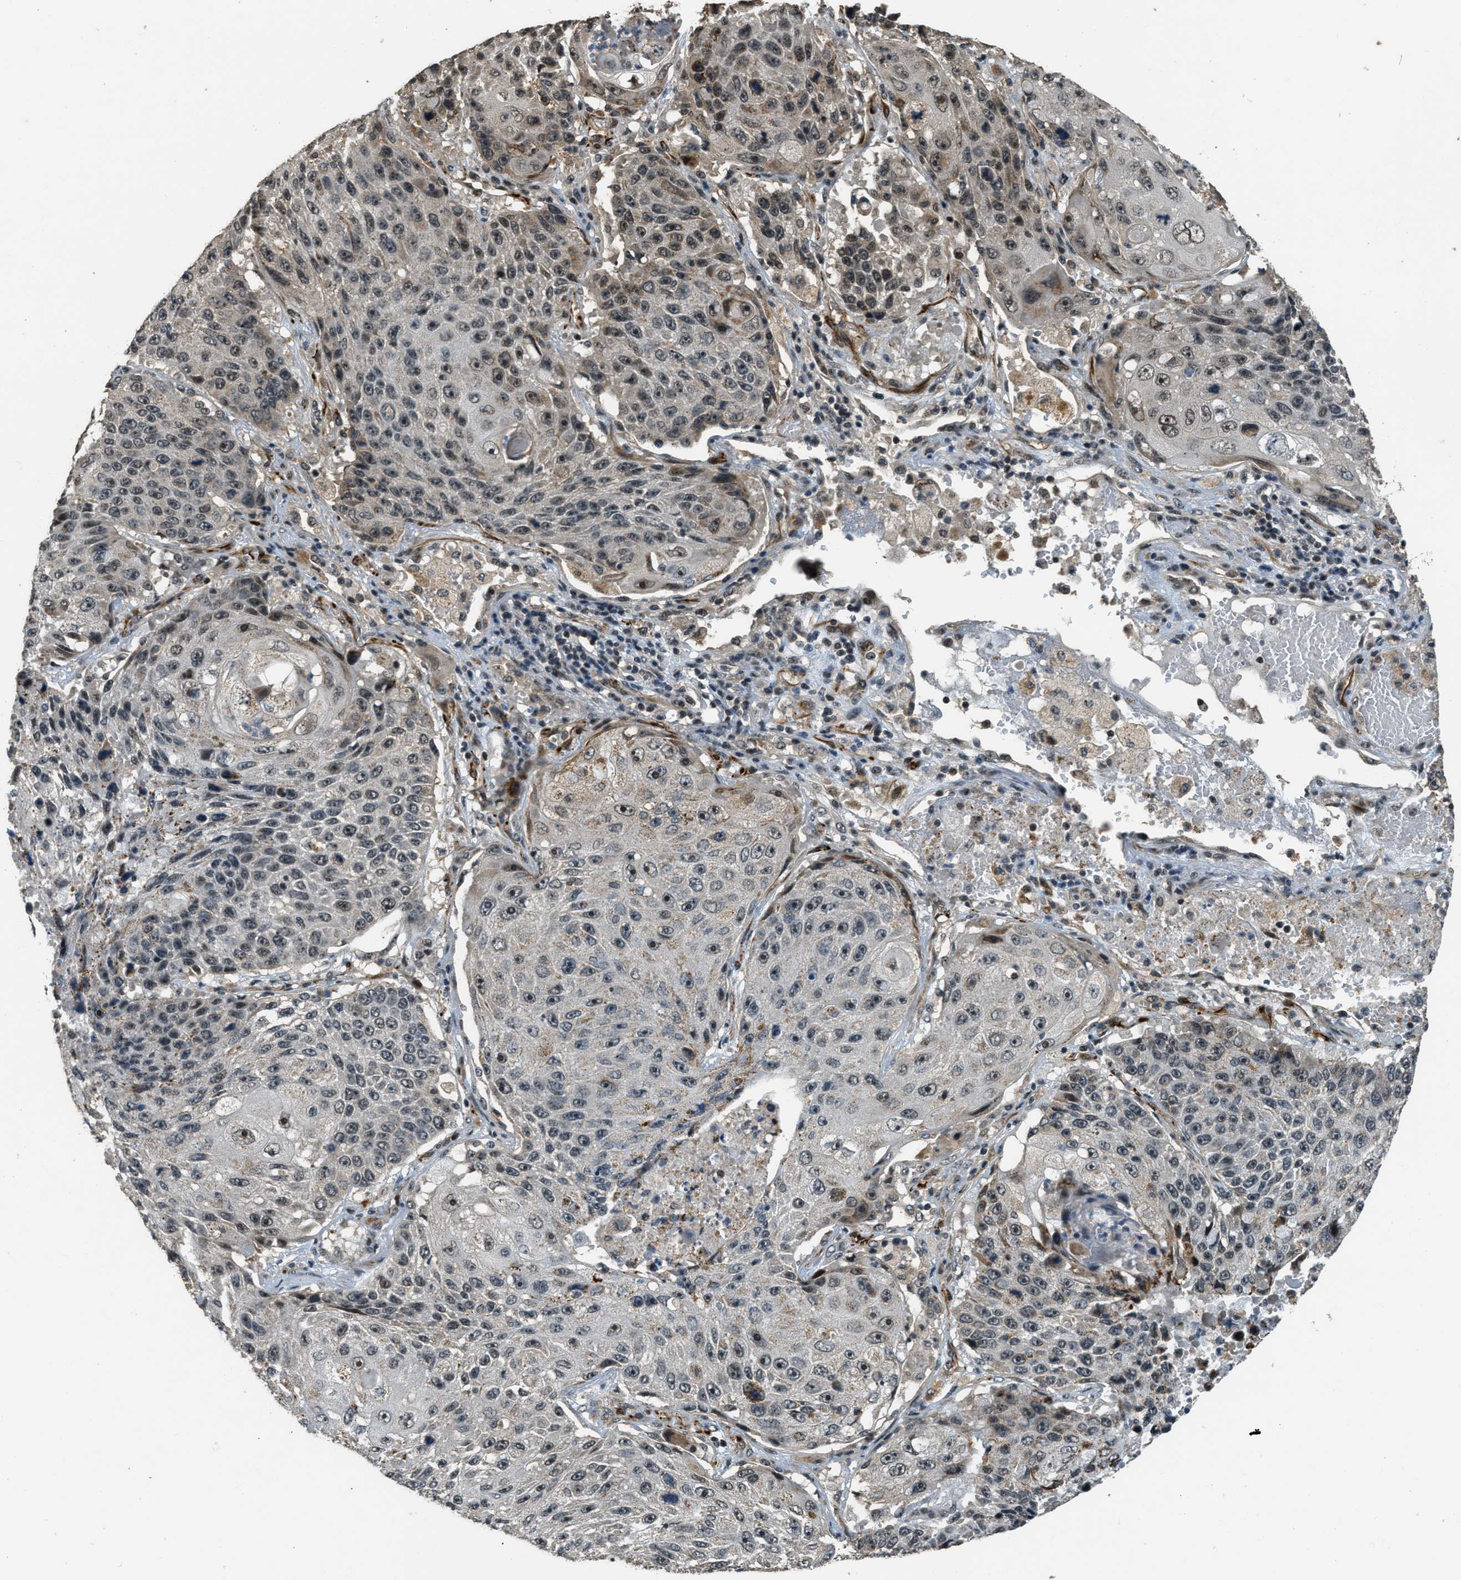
{"staining": {"intensity": "moderate", "quantity": "25%-75%", "location": "cytoplasmic/membranous,nuclear"}, "tissue": "lung cancer", "cell_type": "Tumor cells", "image_type": "cancer", "snomed": [{"axis": "morphology", "description": "Squamous cell carcinoma, NOS"}, {"axis": "topography", "description": "Lung"}], "caption": "Lung cancer tissue shows moderate cytoplasmic/membranous and nuclear positivity in about 25%-75% of tumor cells, visualized by immunohistochemistry.", "gene": "MED21", "patient": {"sex": "male", "age": 61}}